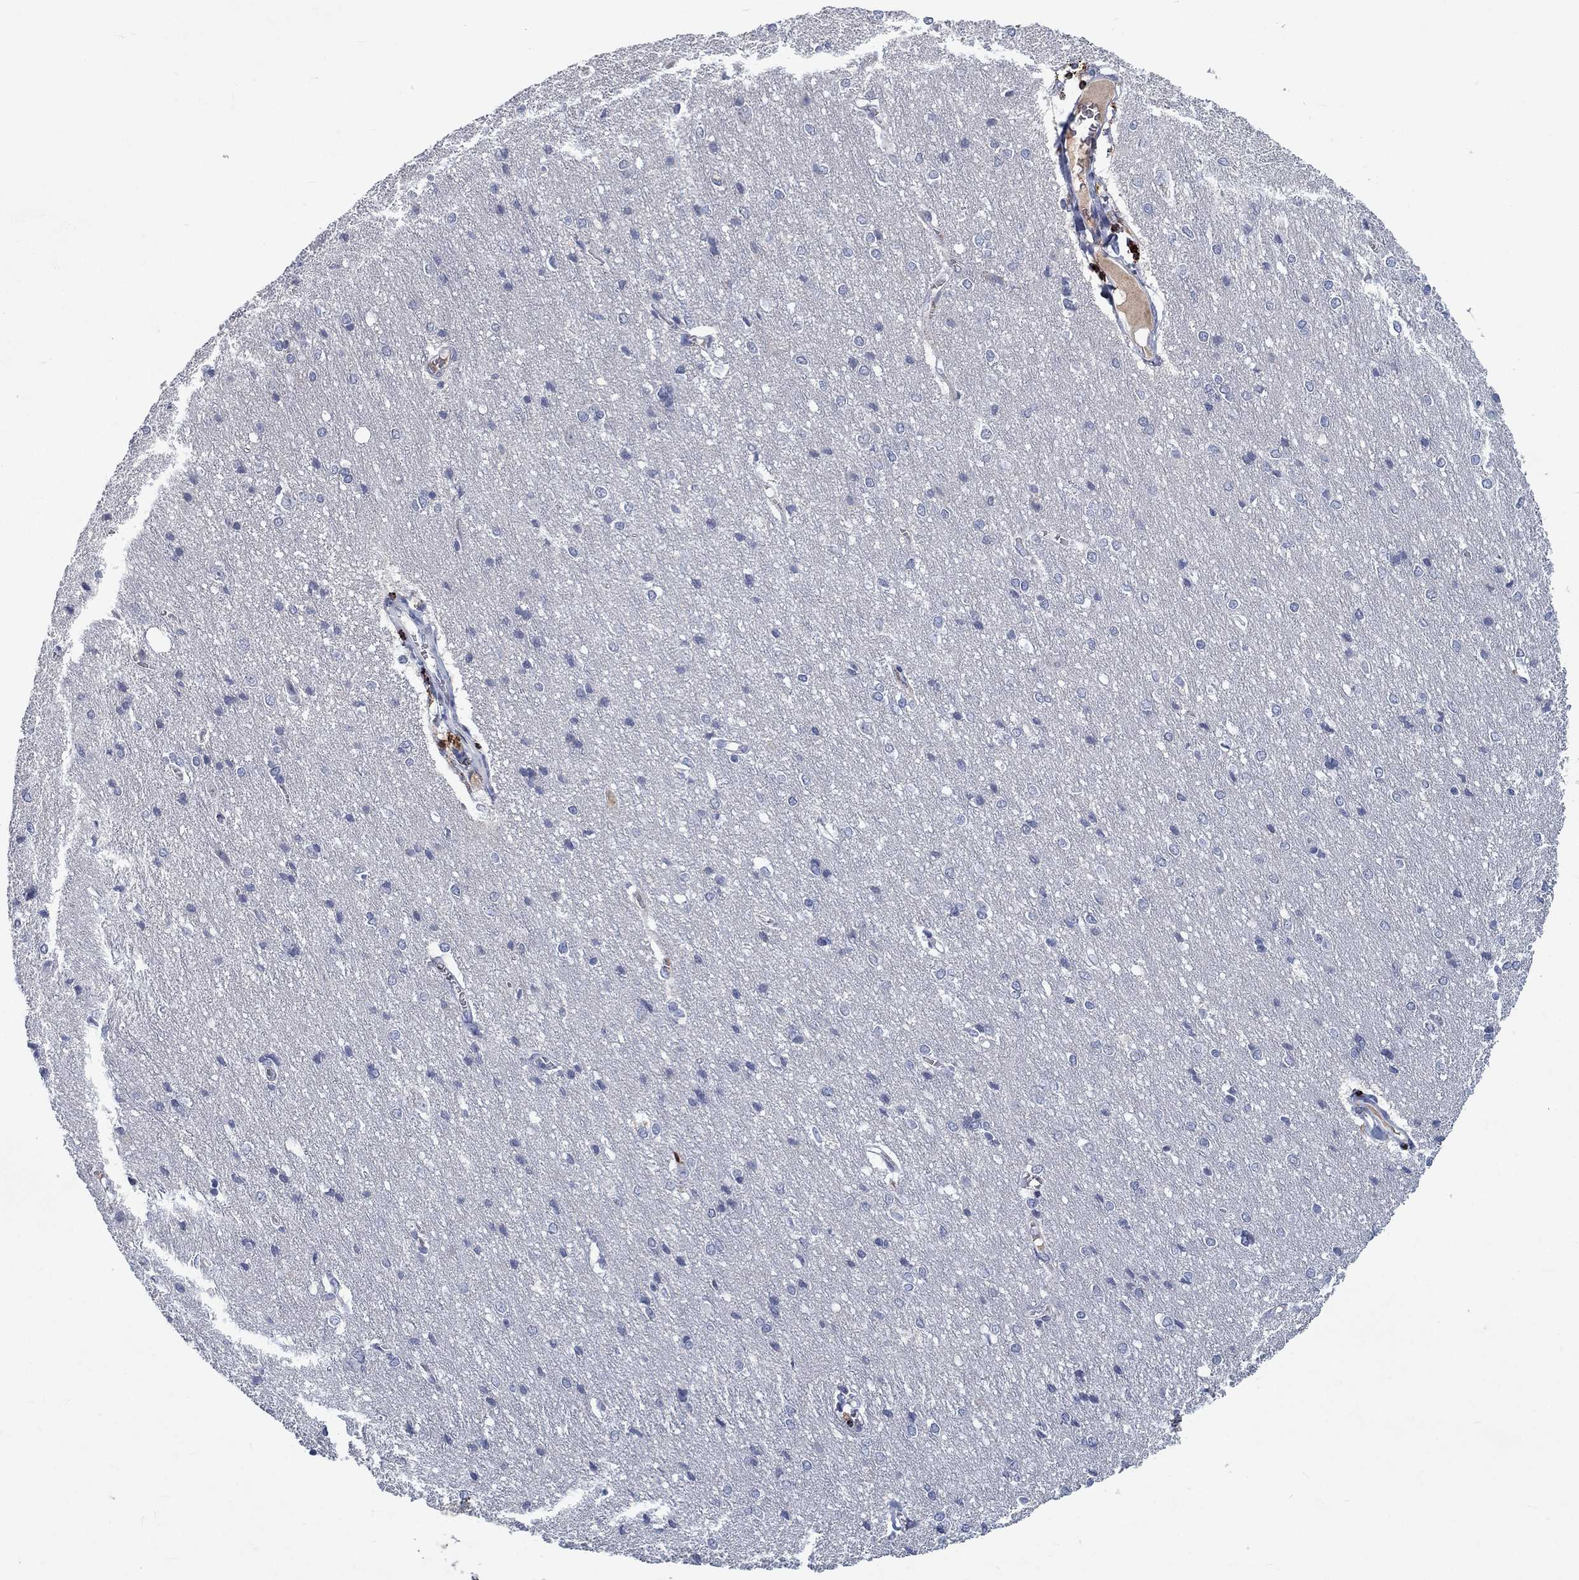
{"staining": {"intensity": "negative", "quantity": "none", "location": "none"}, "tissue": "cerebral cortex", "cell_type": "Endothelial cells", "image_type": "normal", "snomed": [{"axis": "morphology", "description": "Normal tissue, NOS"}, {"axis": "topography", "description": "Cerebral cortex"}], "caption": "Image shows no protein expression in endothelial cells of unremarkable cerebral cortex.", "gene": "GZMA", "patient": {"sex": "male", "age": 37}}